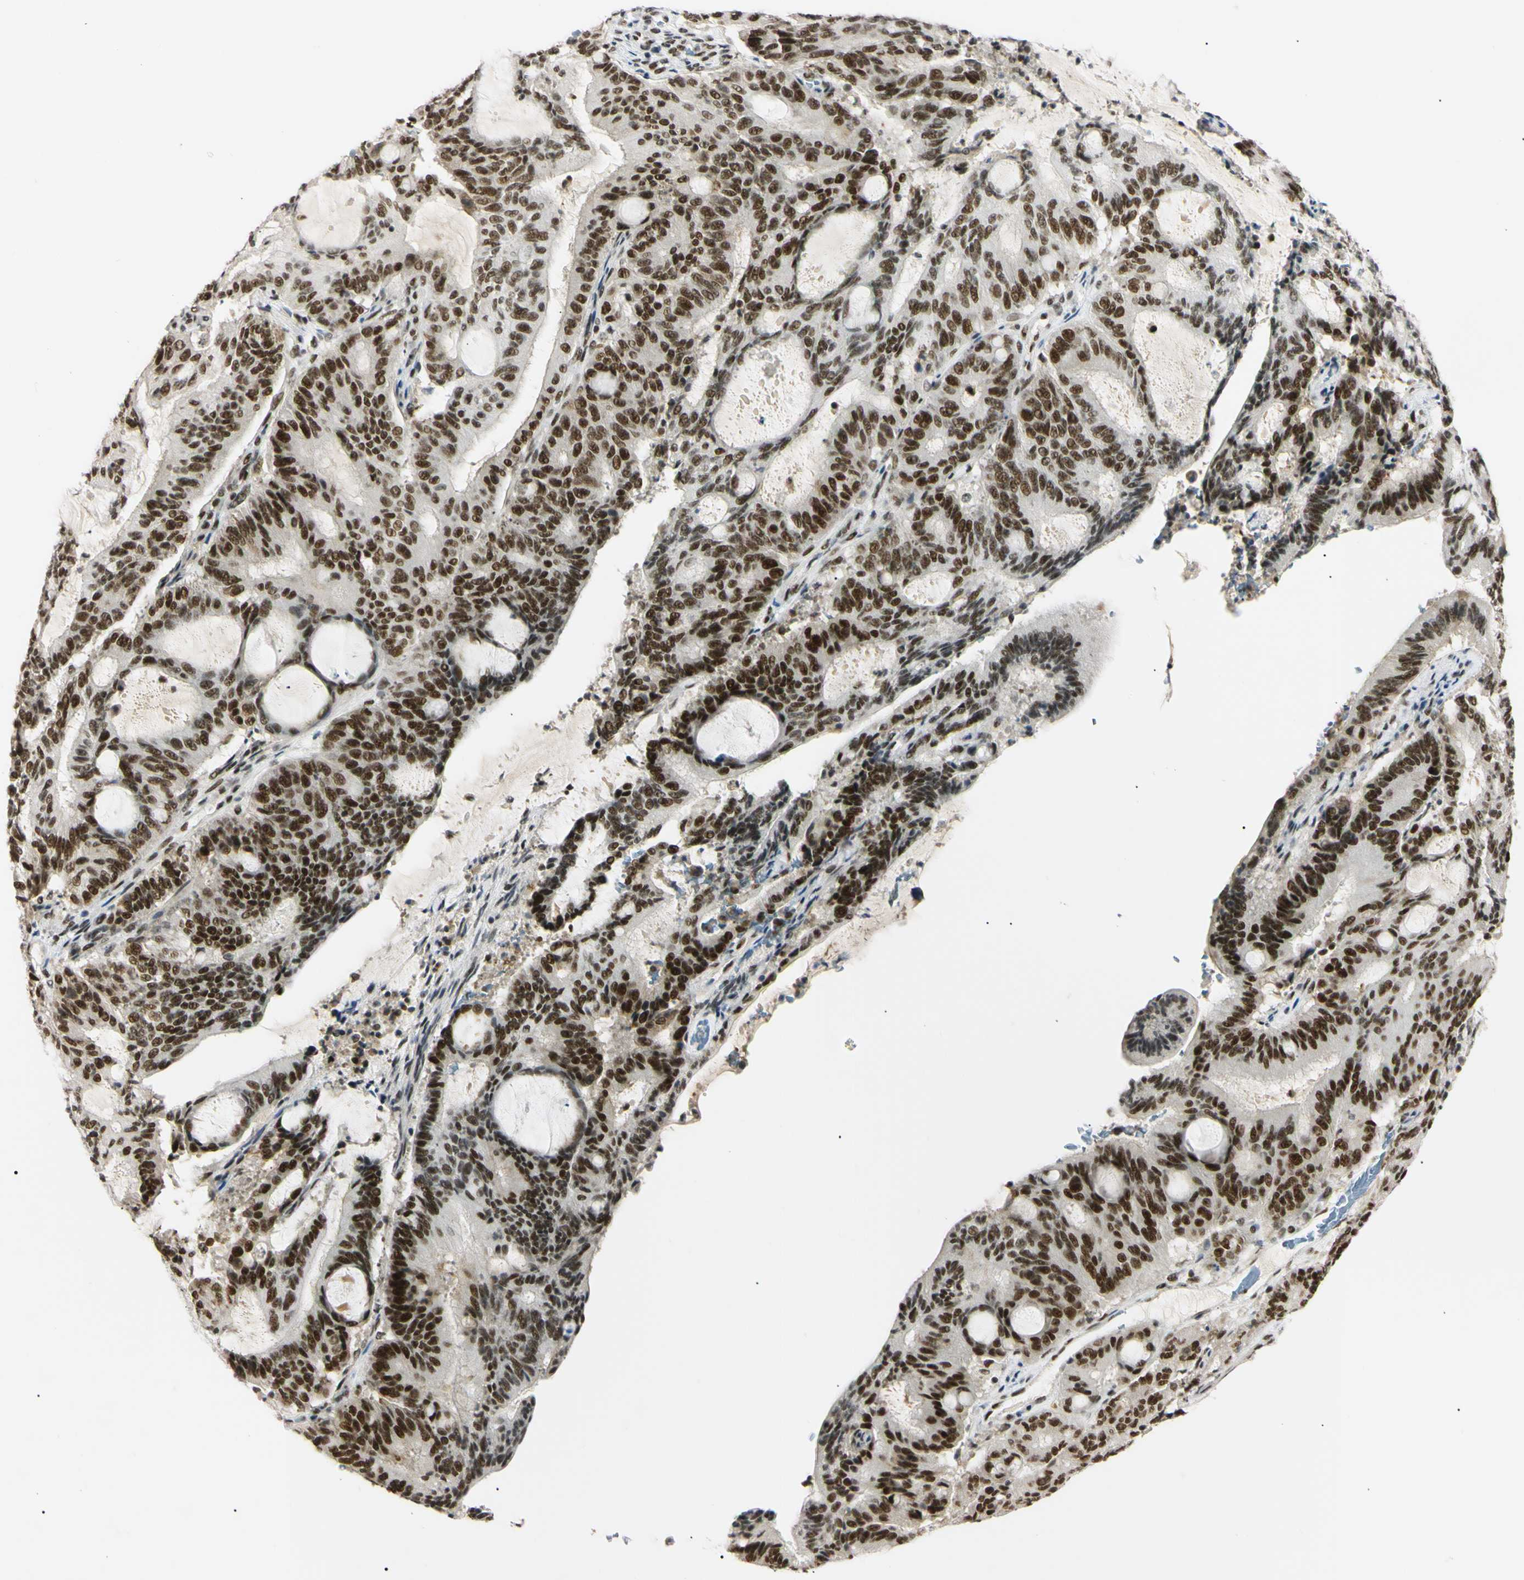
{"staining": {"intensity": "strong", "quantity": ">75%", "location": "nuclear"}, "tissue": "liver cancer", "cell_type": "Tumor cells", "image_type": "cancer", "snomed": [{"axis": "morphology", "description": "Cholangiocarcinoma"}, {"axis": "topography", "description": "Liver"}], "caption": "There is high levels of strong nuclear staining in tumor cells of liver cancer, as demonstrated by immunohistochemical staining (brown color).", "gene": "ZNF134", "patient": {"sex": "female", "age": 73}}